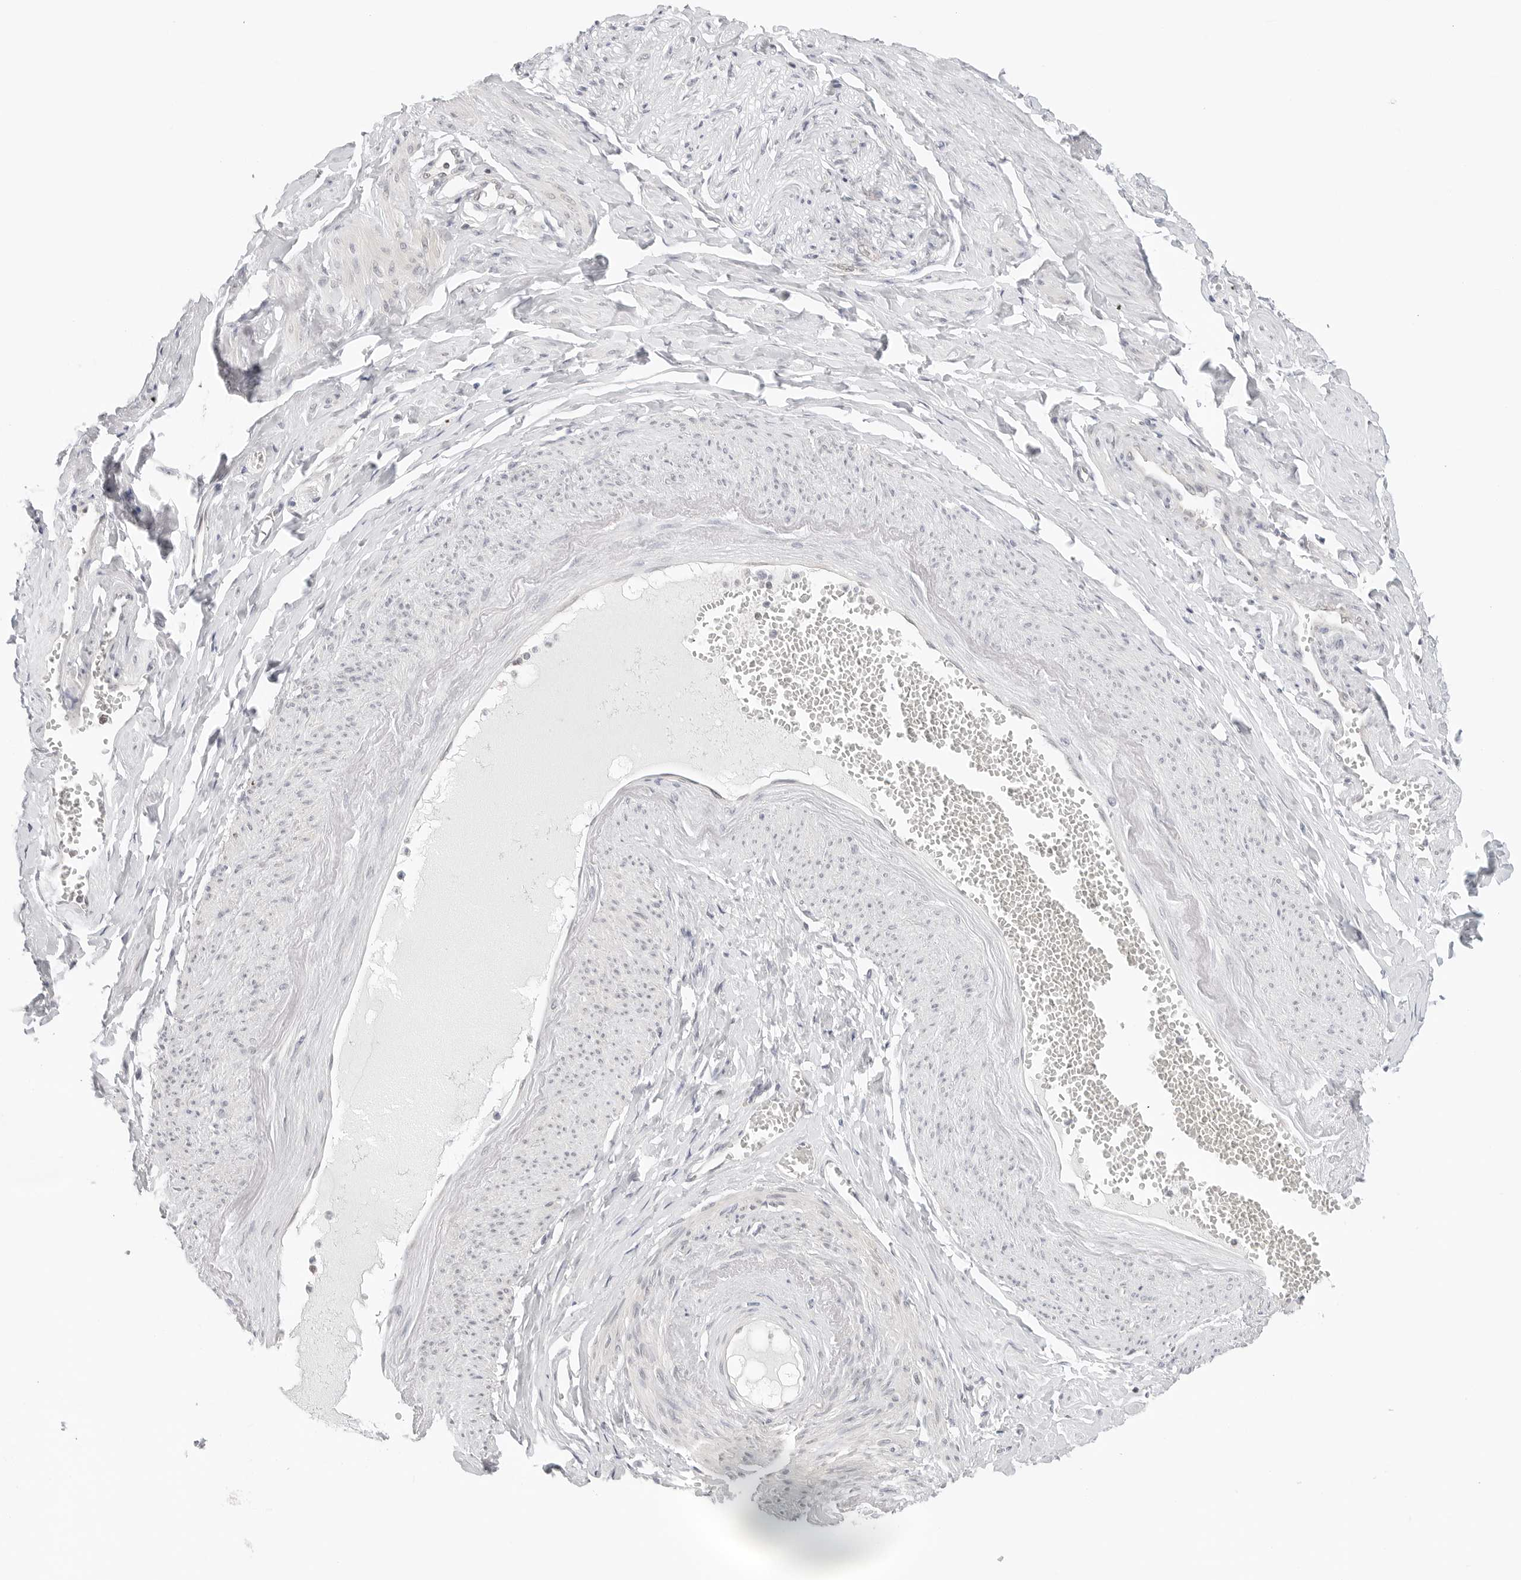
{"staining": {"intensity": "negative", "quantity": "none", "location": "none"}, "tissue": "adipose tissue", "cell_type": "Adipocytes", "image_type": "normal", "snomed": [{"axis": "morphology", "description": "Normal tissue, NOS"}, {"axis": "topography", "description": "Vascular tissue"}, {"axis": "topography", "description": "Fallopian tube"}, {"axis": "topography", "description": "Ovary"}], "caption": "Adipose tissue stained for a protein using immunohistochemistry (IHC) reveals no positivity adipocytes.", "gene": "NUDC", "patient": {"sex": "female", "age": 67}}